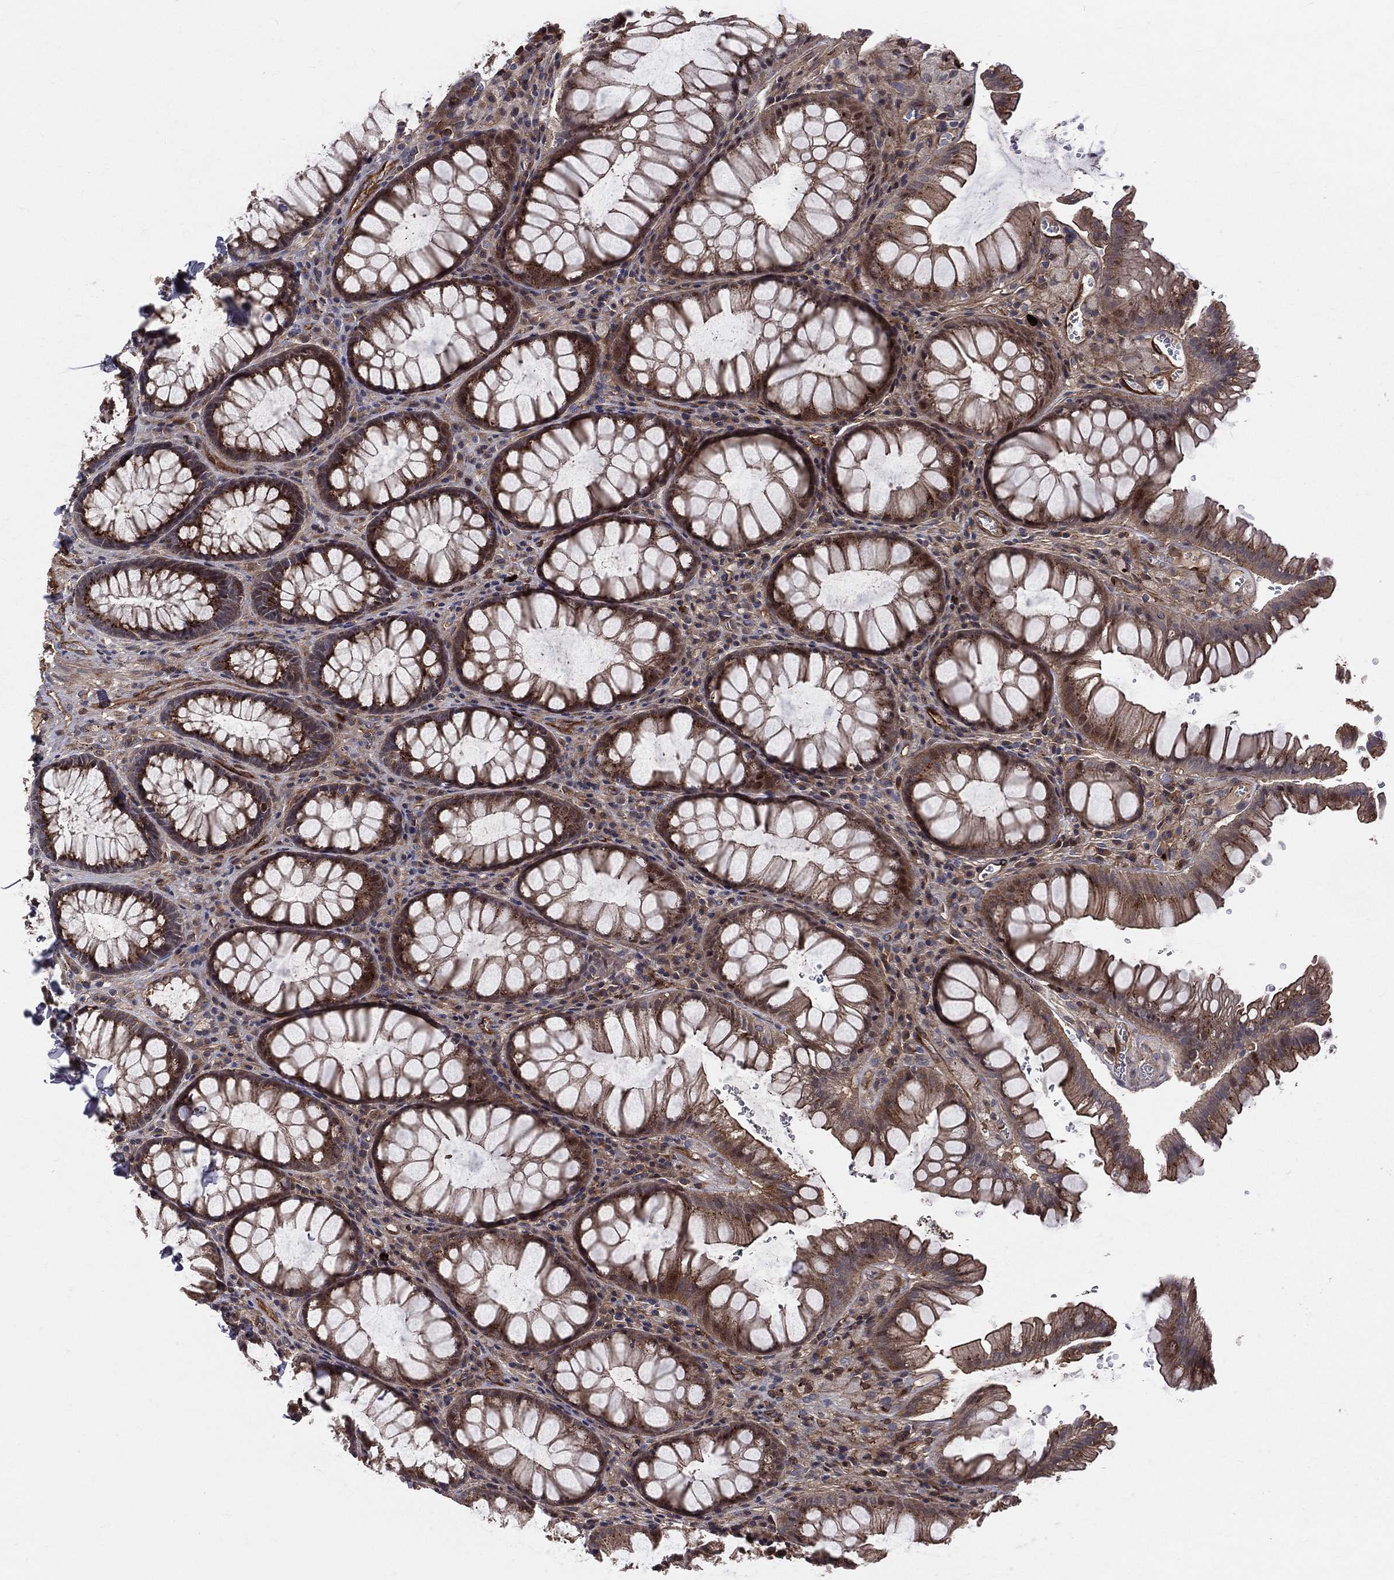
{"staining": {"intensity": "moderate", "quantity": ">75%", "location": "cytoplasmic/membranous"}, "tissue": "rectum", "cell_type": "Glandular cells", "image_type": "normal", "snomed": [{"axis": "morphology", "description": "Normal tissue, NOS"}, {"axis": "topography", "description": "Rectum"}], "caption": "Protein staining of normal rectum demonstrates moderate cytoplasmic/membranous positivity in about >75% of glandular cells. The staining is performed using DAB (3,3'-diaminobenzidine) brown chromogen to label protein expression. The nuclei are counter-stained blue using hematoxylin.", "gene": "ENTPD1", "patient": {"sex": "female", "age": 68}}